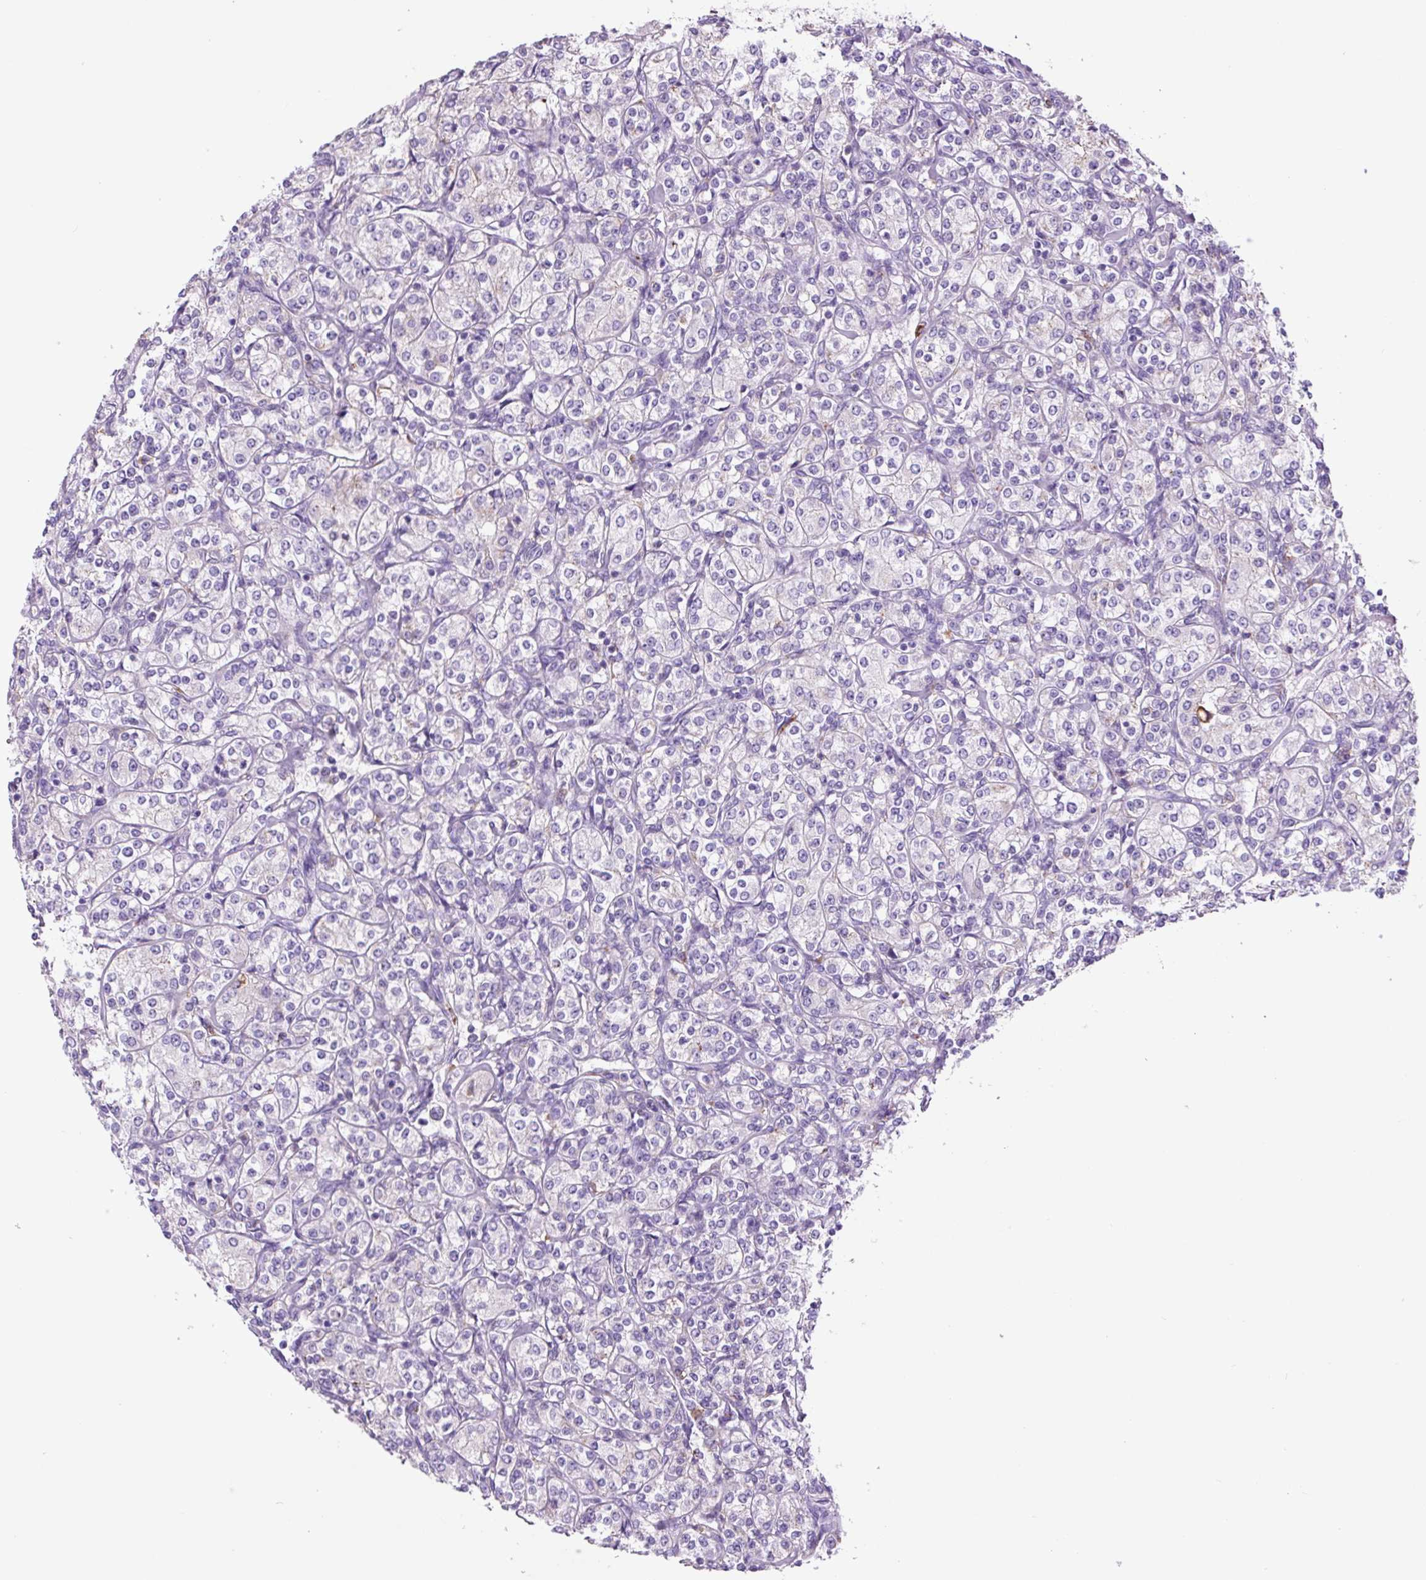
{"staining": {"intensity": "negative", "quantity": "none", "location": "none"}, "tissue": "renal cancer", "cell_type": "Tumor cells", "image_type": "cancer", "snomed": [{"axis": "morphology", "description": "Adenocarcinoma, NOS"}, {"axis": "topography", "description": "Kidney"}], "caption": "This is an immunohistochemistry (IHC) histopathology image of human renal cancer. There is no expression in tumor cells.", "gene": "LCN10", "patient": {"sex": "male", "age": 77}}